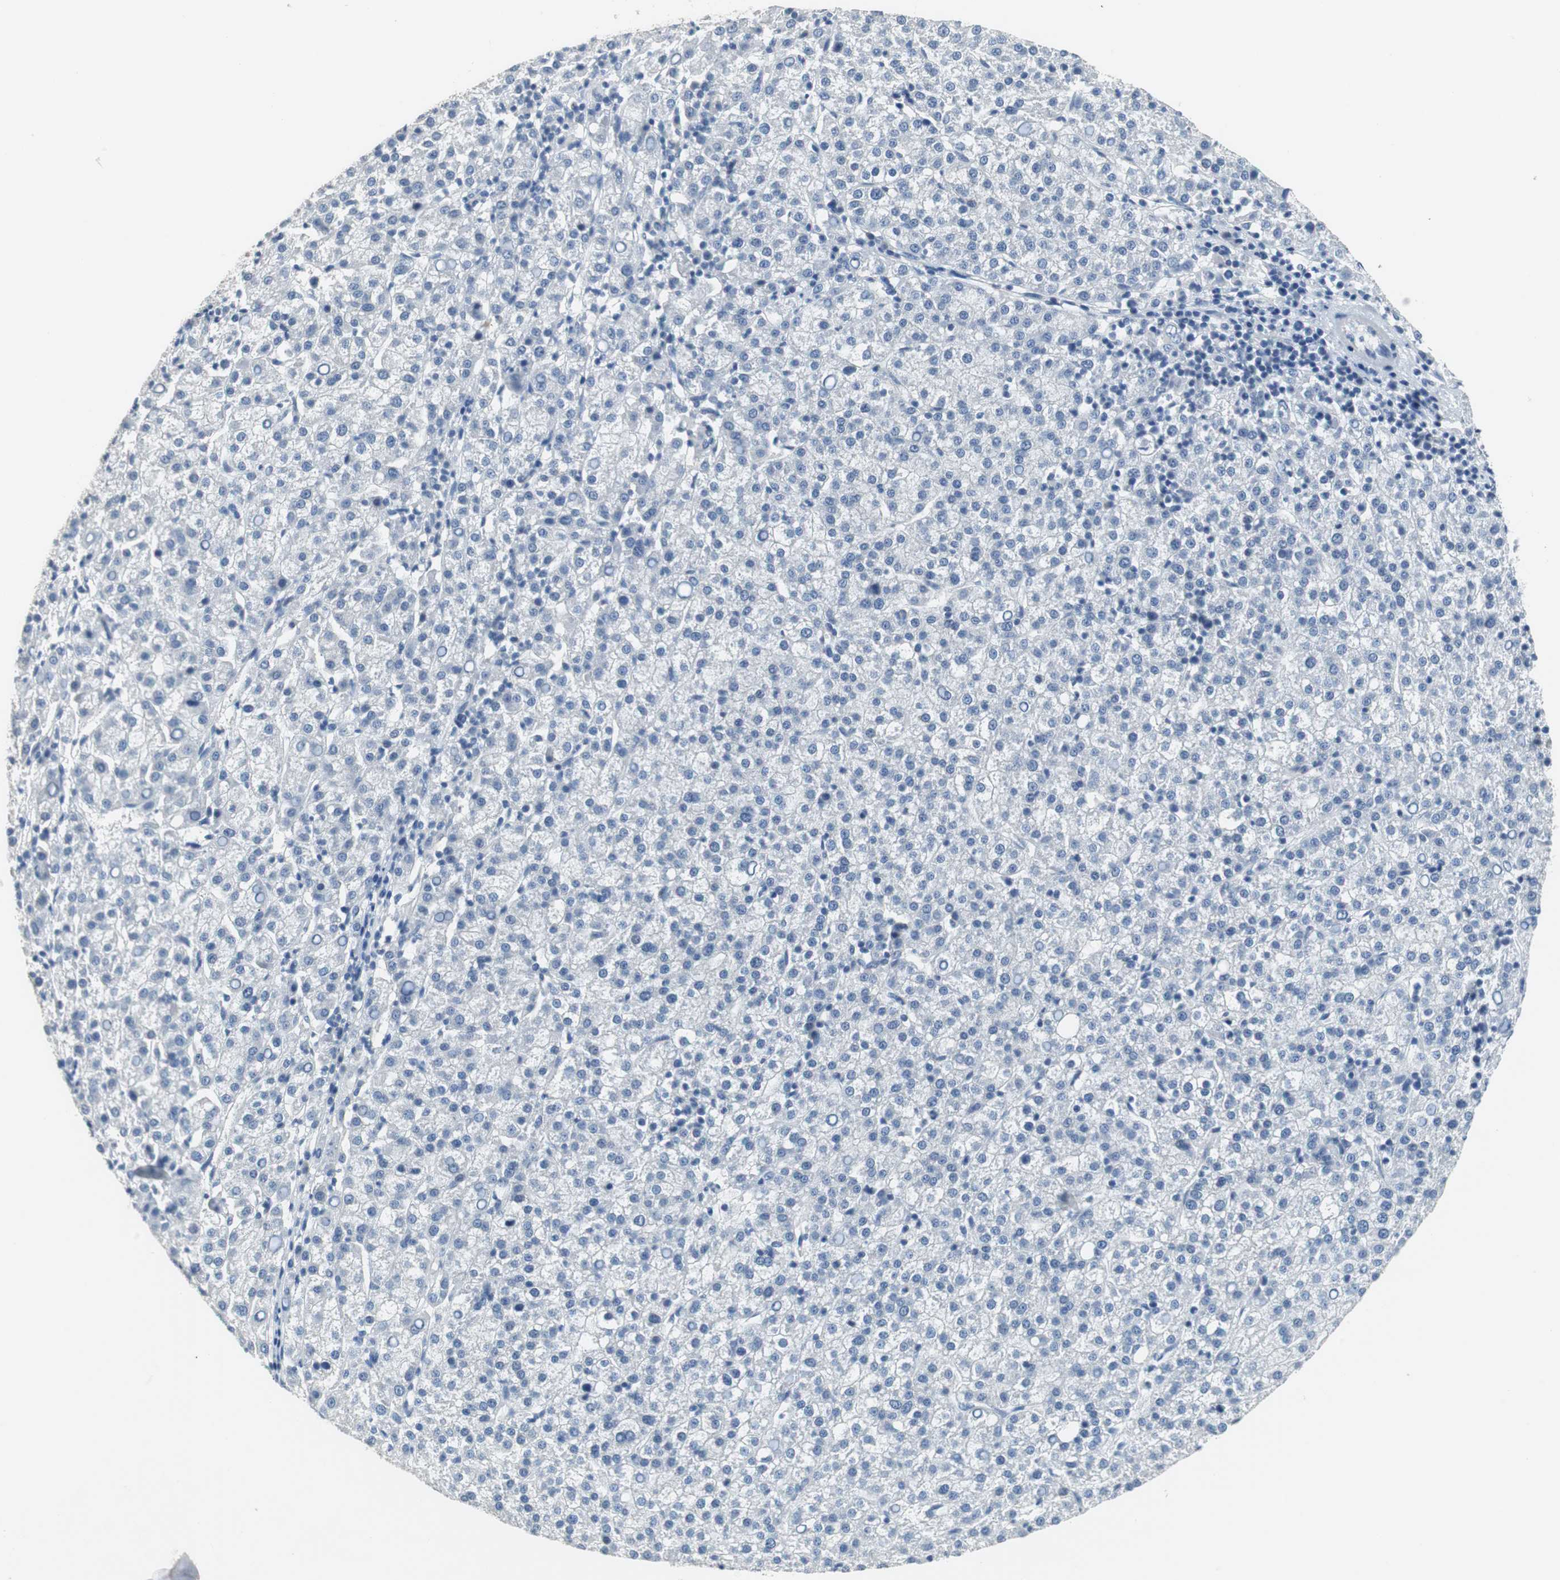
{"staining": {"intensity": "negative", "quantity": "none", "location": "none"}, "tissue": "liver cancer", "cell_type": "Tumor cells", "image_type": "cancer", "snomed": [{"axis": "morphology", "description": "Carcinoma, Hepatocellular, NOS"}, {"axis": "topography", "description": "Liver"}], "caption": "Tumor cells are negative for protein expression in human liver cancer (hepatocellular carcinoma).", "gene": "MUC7", "patient": {"sex": "female", "age": 58}}